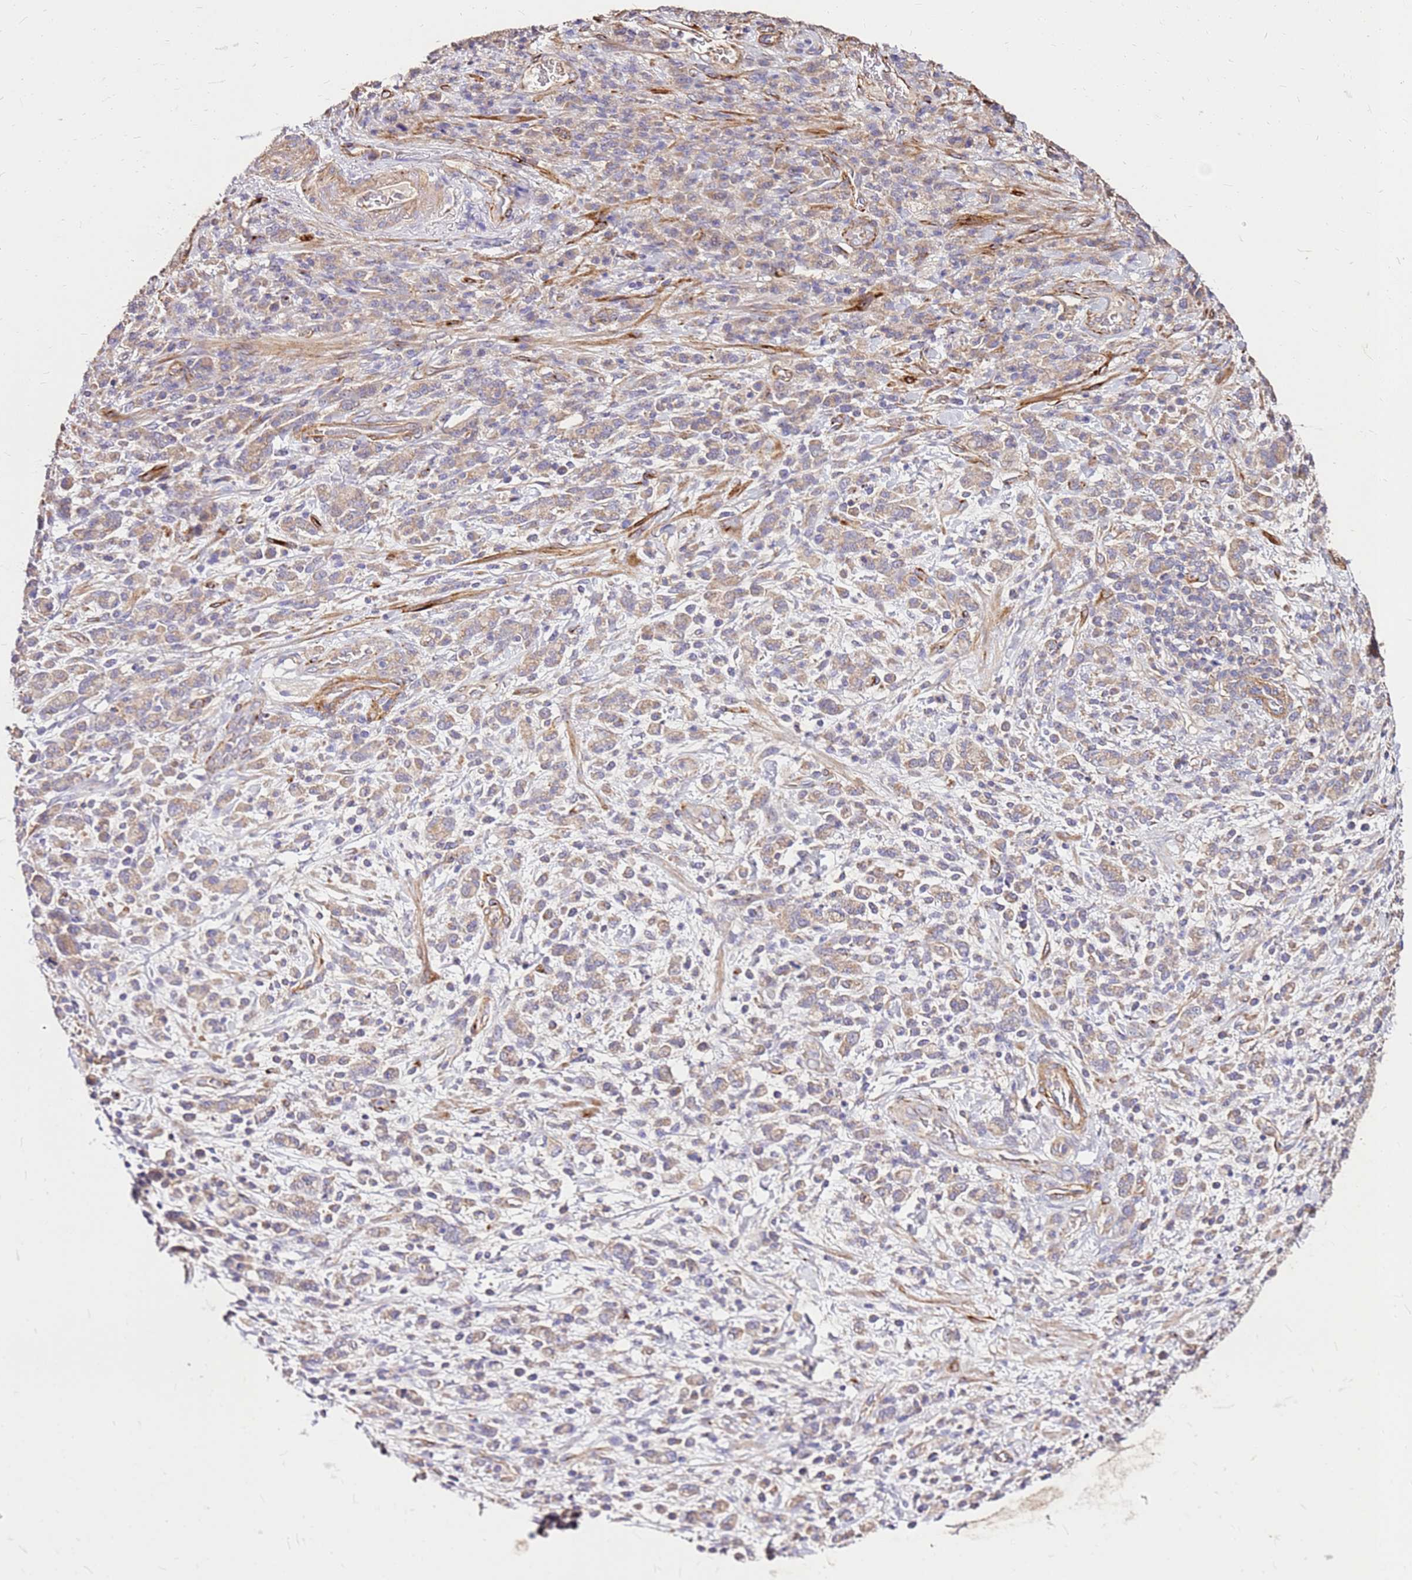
{"staining": {"intensity": "weak", "quantity": "25%-75%", "location": "cytoplasmic/membranous"}, "tissue": "stomach cancer", "cell_type": "Tumor cells", "image_type": "cancer", "snomed": [{"axis": "morphology", "description": "Adenocarcinoma, NOS"}, {"axis": "topography", "description": "Stomach"}], "caption": "Adenocarcinoma (stomach) tissue reveals weak cytoplasmic/membranous expression in about 25%-75% of tumor cells, visualized by immunohistochemistry.", "gene": "EXD3", "patient": {"sex": "male", "age": 77}}